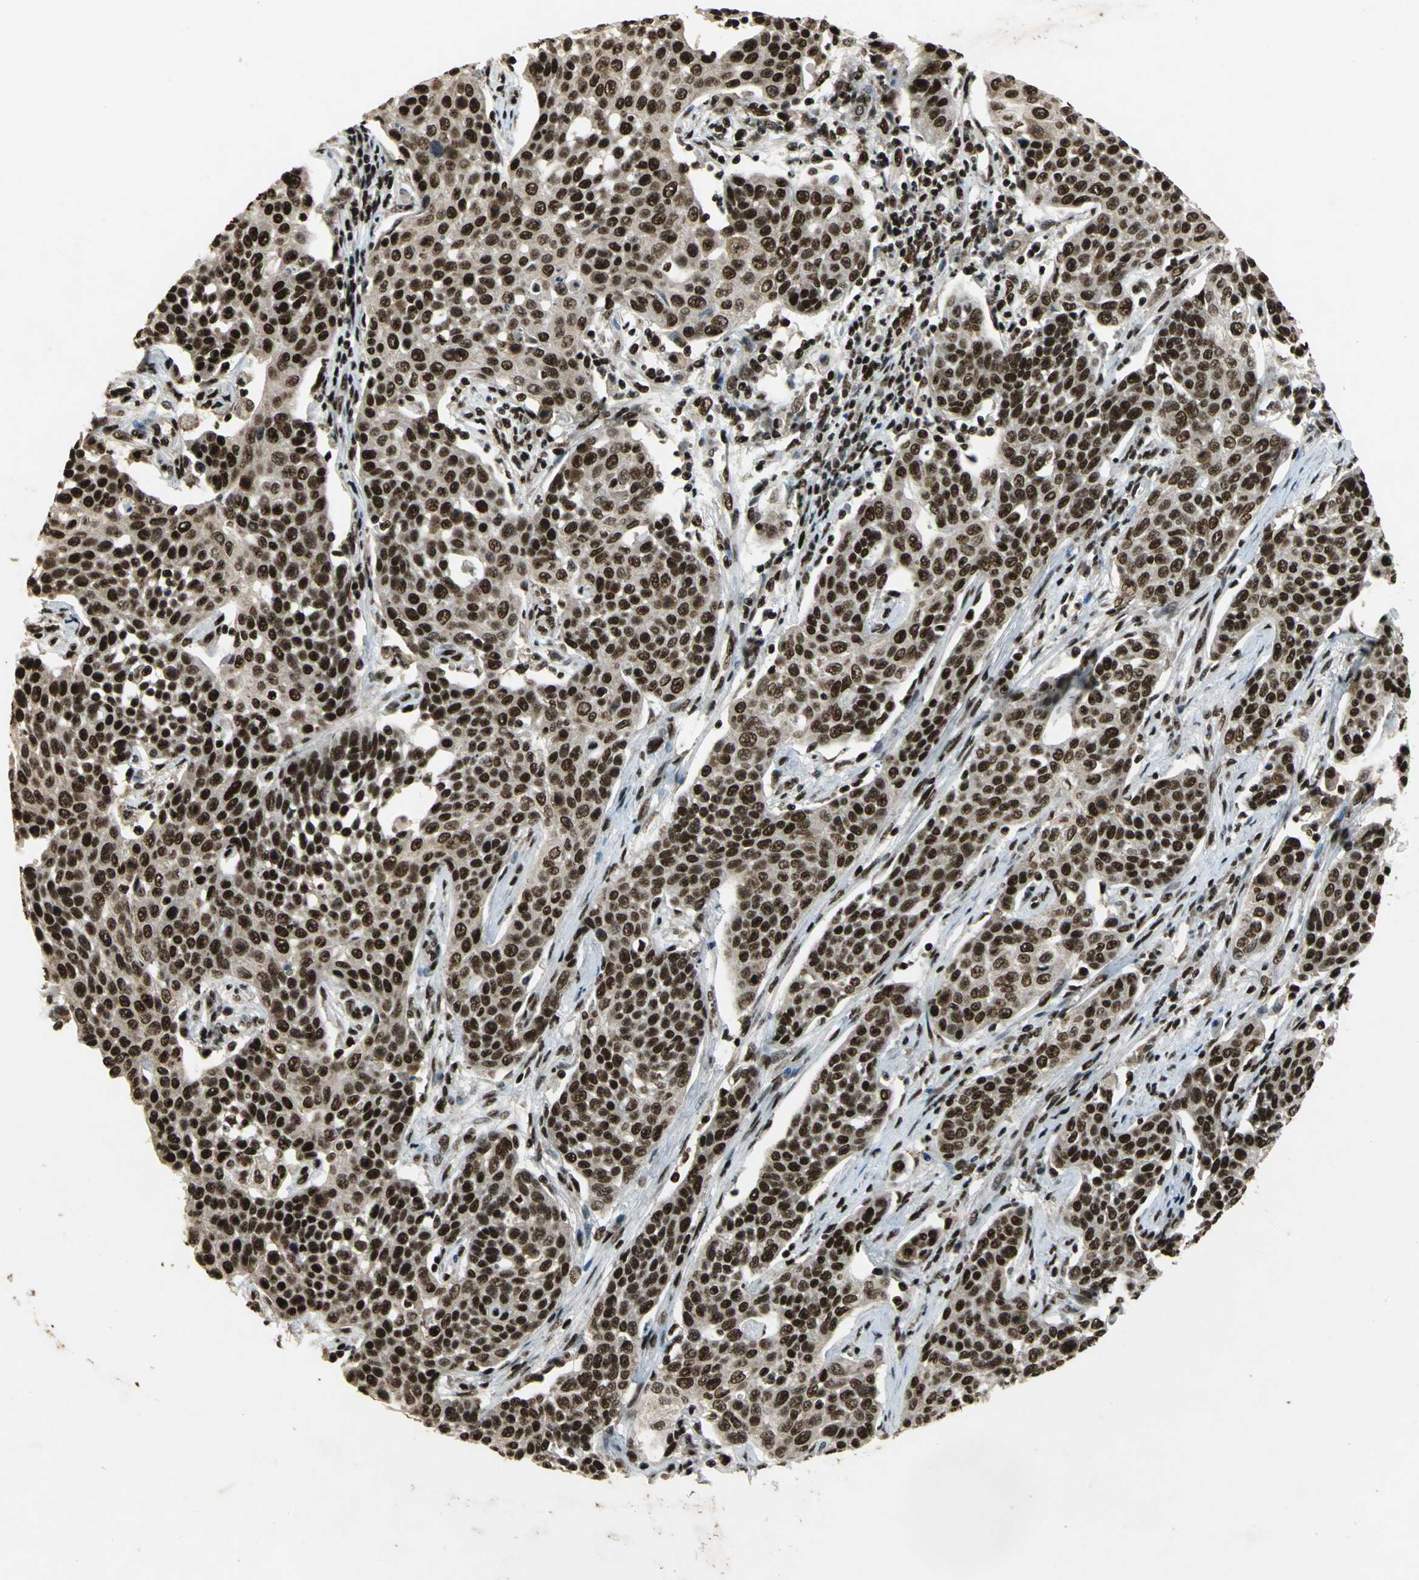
{"staining": {"intensity": "strong", "quantity": ">75%", "location": "nuclear"}, "tissue": "cervical cancer", "cell_type": "Tumor cells", "image_type": "cancer", "snomed": [{"axis": "morphology", "description": "Squamous cell carcinoma, NOS"}, {"axis": "topography", "description": "Cervix"}], "caption": "IHC photomicrograph of neoplastic tissue: cervical cancer stained using IHC shows high levels of strong protein expression localized specifically in the nuclear of tumor cells, appearing as a nuclear brown color.", "gene": "MTA2", "patient": {"sex": "female", "age": 34}}